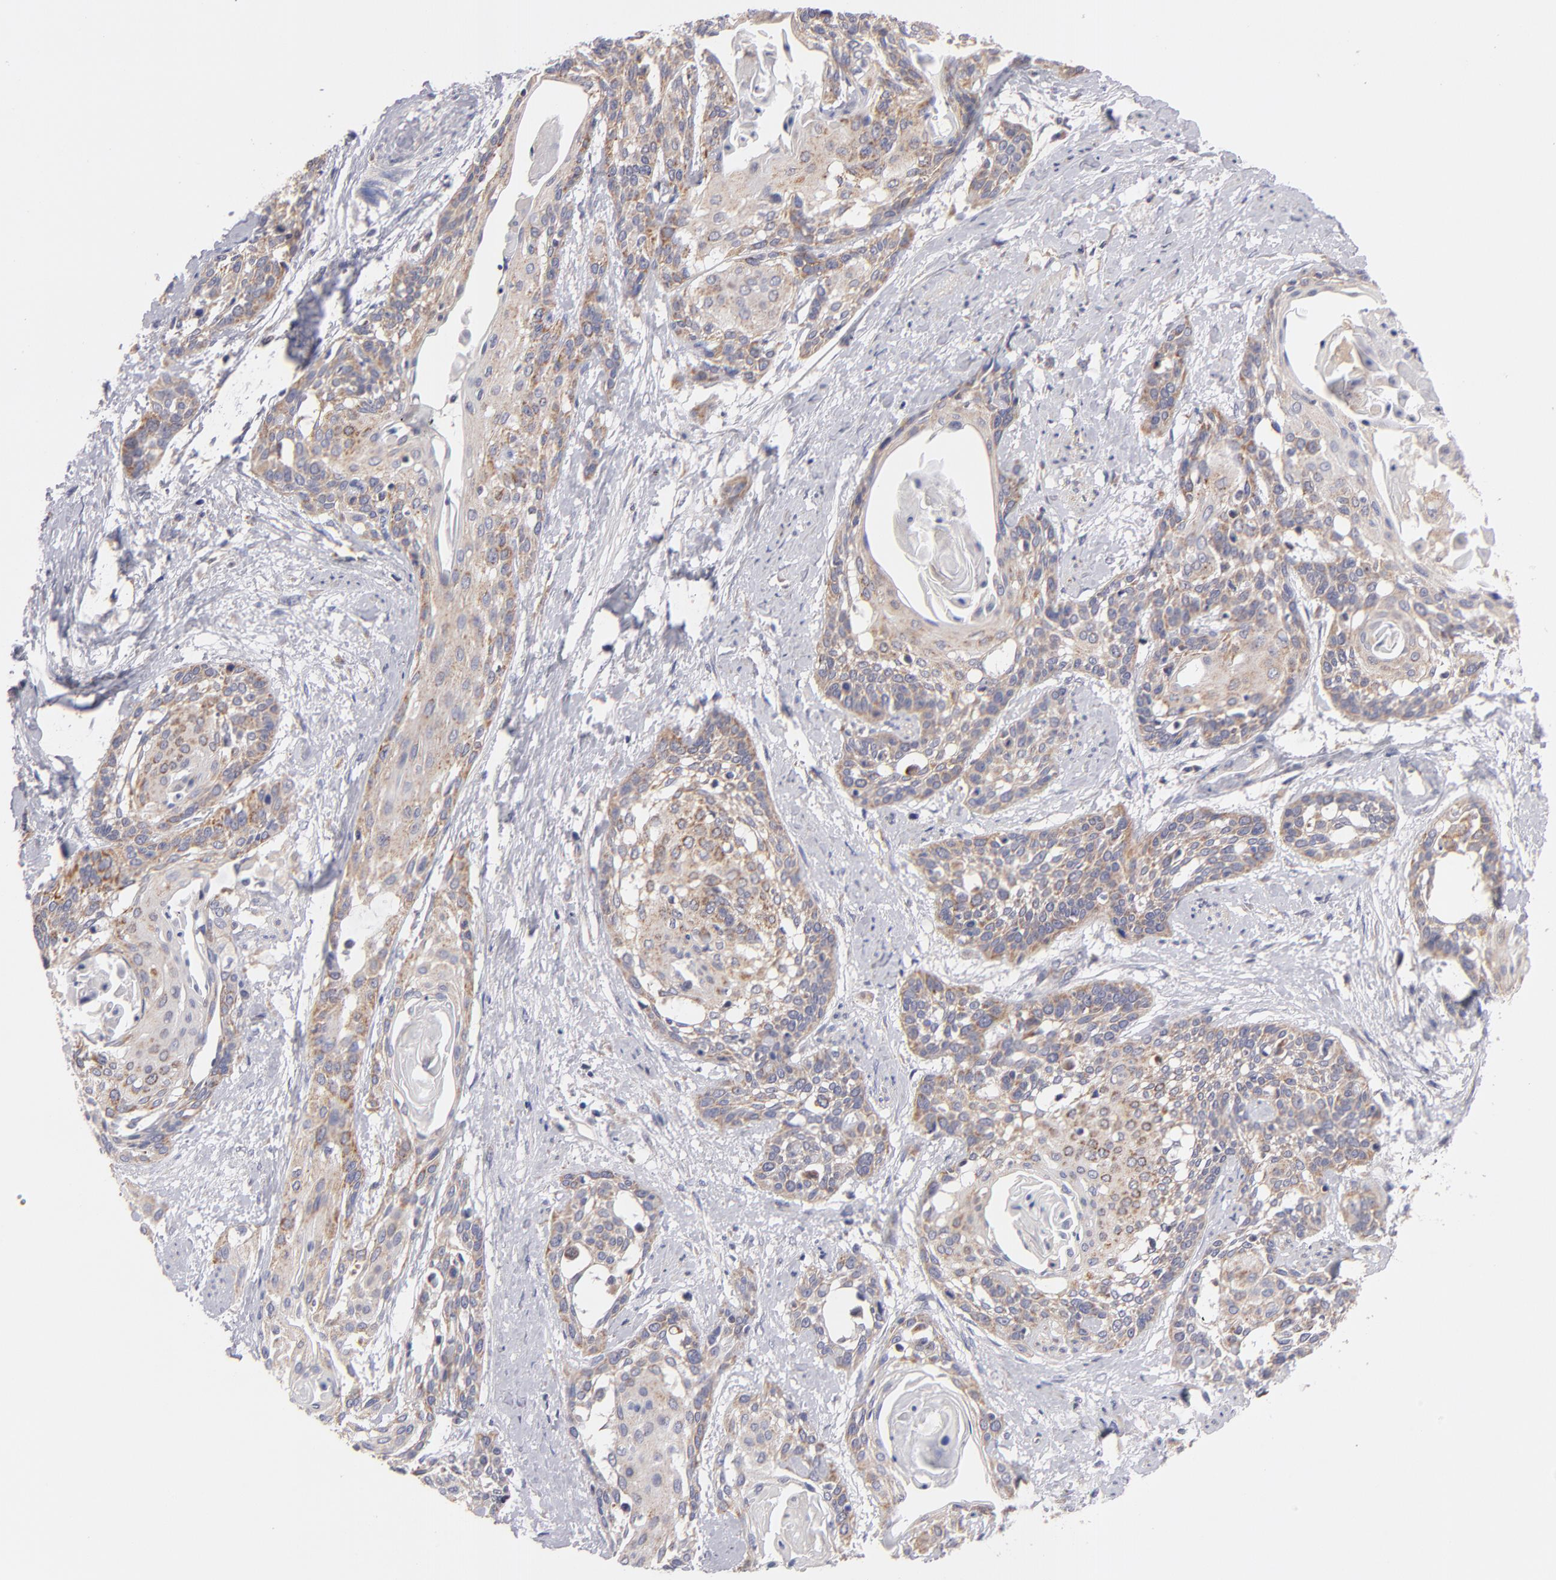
{"staining": {"intensity": "moderate", "quantity": ">75%", "location": "cytoplasmic/membranous"}, "tissue": "cervical cancer", "cell_type": "Tumor cells", "image_type": "cancer", "snomed": [{"axis": "morphology", "description": "Squamous cell carcinoma, NOS"}, {"axis": "topography", "description": "Cervix"}], "caption": "The micrograph exhibits staining of cervical squamous cell carcinoma, revealing moderate cytoplasmic/membranous protein positivity (brown color) within tumor cells.", "gene": "HCCS", "patient": {"sex": "female", "age": 57}}